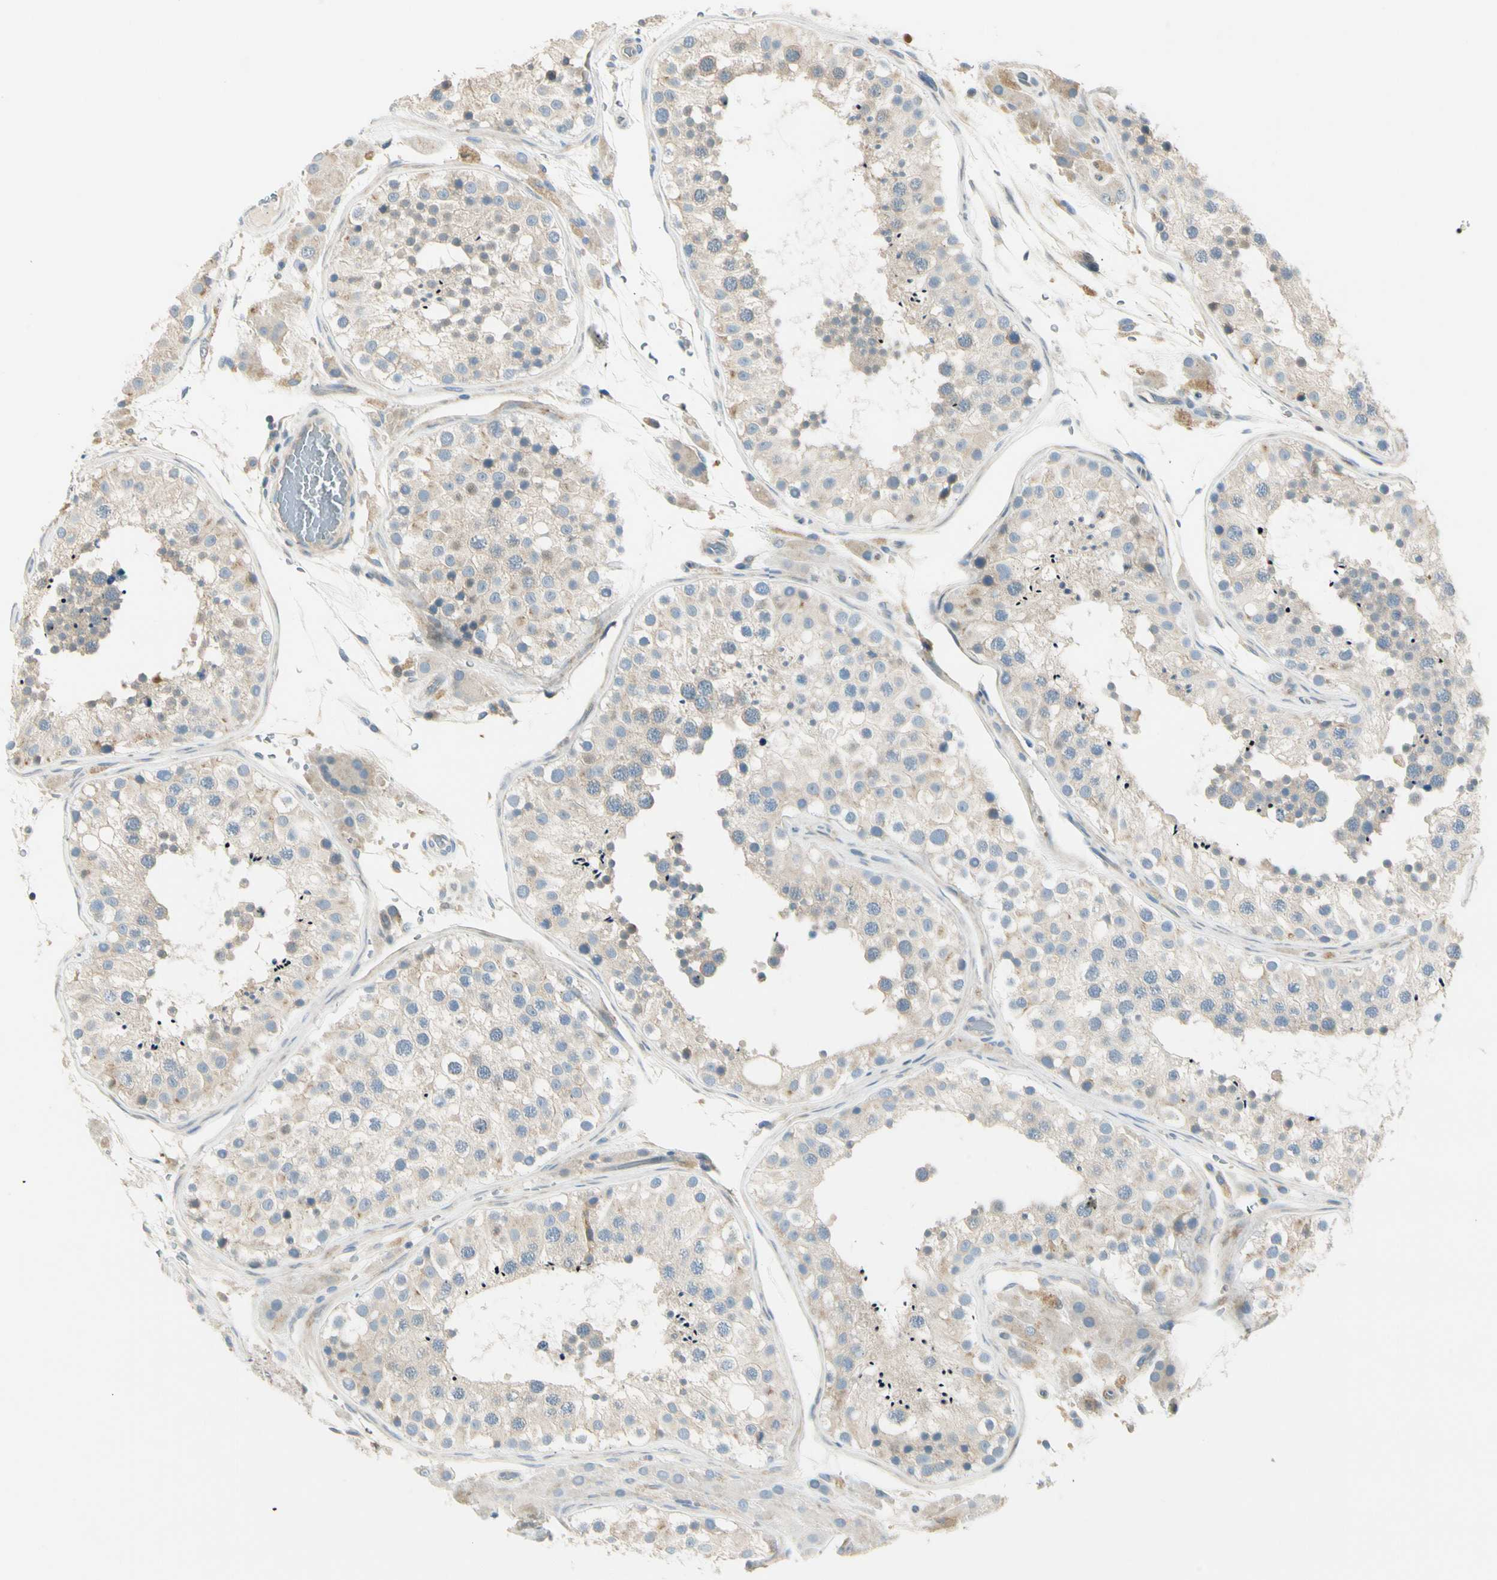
{"staining": {"intensity": "weak", "quantity": ">75%", "location": "cytoplasmic/membranous"}, "tissue": "testis", "cell_type": "Cells in seminiferous ducts", "image_type": "normal", "snomed": [{"axis": "morphology", "description": "Normal tissue, NOS"}, {"axis": "topography", "description": "Testis"}, {"axis": "topography", "description": "Epididymis"}], "caption": "Immunohistochemistry micrograph of normal testis: human testis stained using immunohistochemistry shows low levels of weak protein expression localized specifically in the cytoplasmic/membranous of cells in seminiferous ducts, appearing as a cytoplasmic/membranous brown color.", "gene": "ADGRA3", "patient": {"sex": "male", "age": 26}}